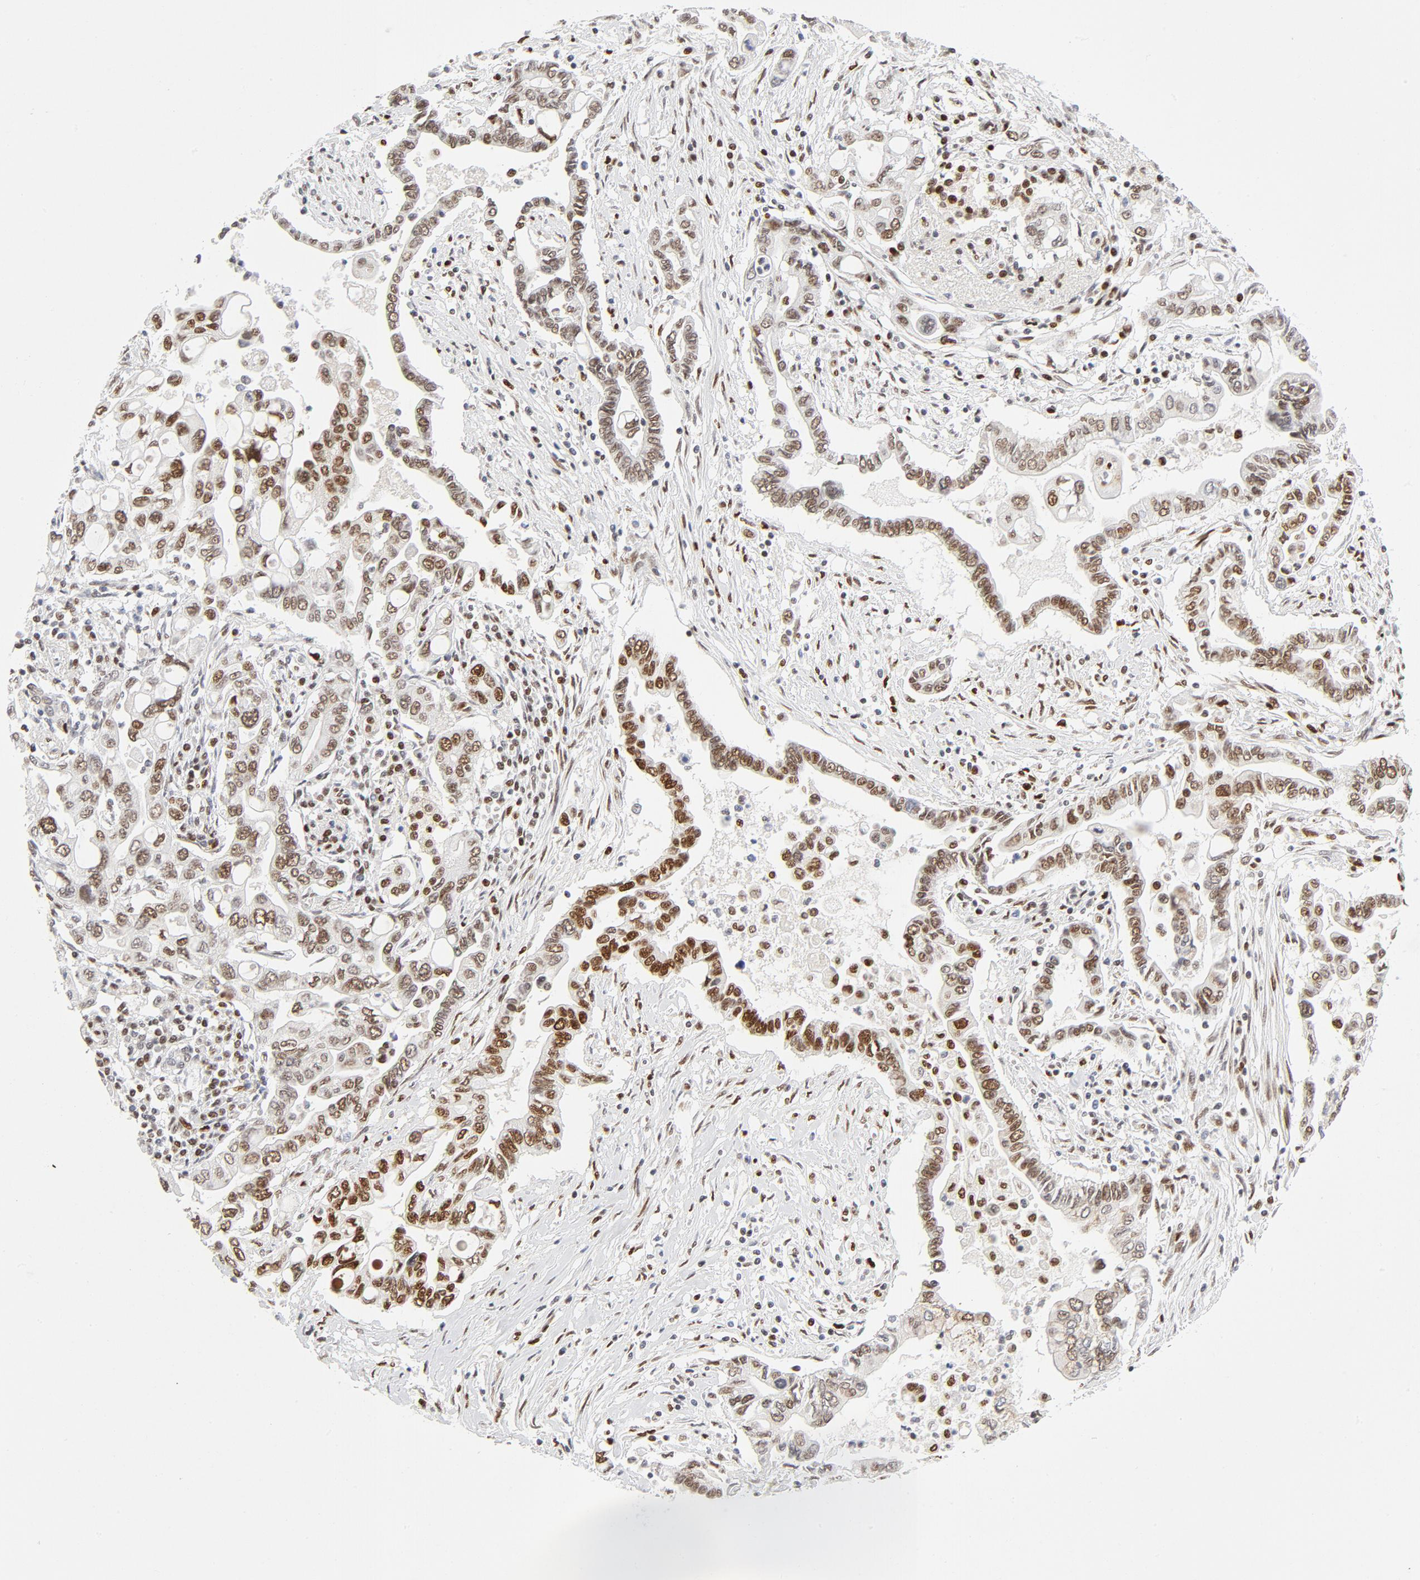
{"staining": {"intensity": "moderate", "quantity": ">75%", "location": "nuclear"}, "tissue": "pancreatic cancer", "cell_type": "Tumor cells", "image_type": "cancer", "snomed": [{"axis": "morphology", "description": "Adenocarcinoma, NOS"}, {"axis": "topography", "description": "Pancreas"}], "caption": "A high-resolution photomicrograph shows immunohistochemistry staining of adenocarcinoma (pancreatic), which exhibits moderate nuclear staining in approximately >75% of tumor cells.", "gene": "MEF2A", "patient": {"sex": "female", "age": 57}}